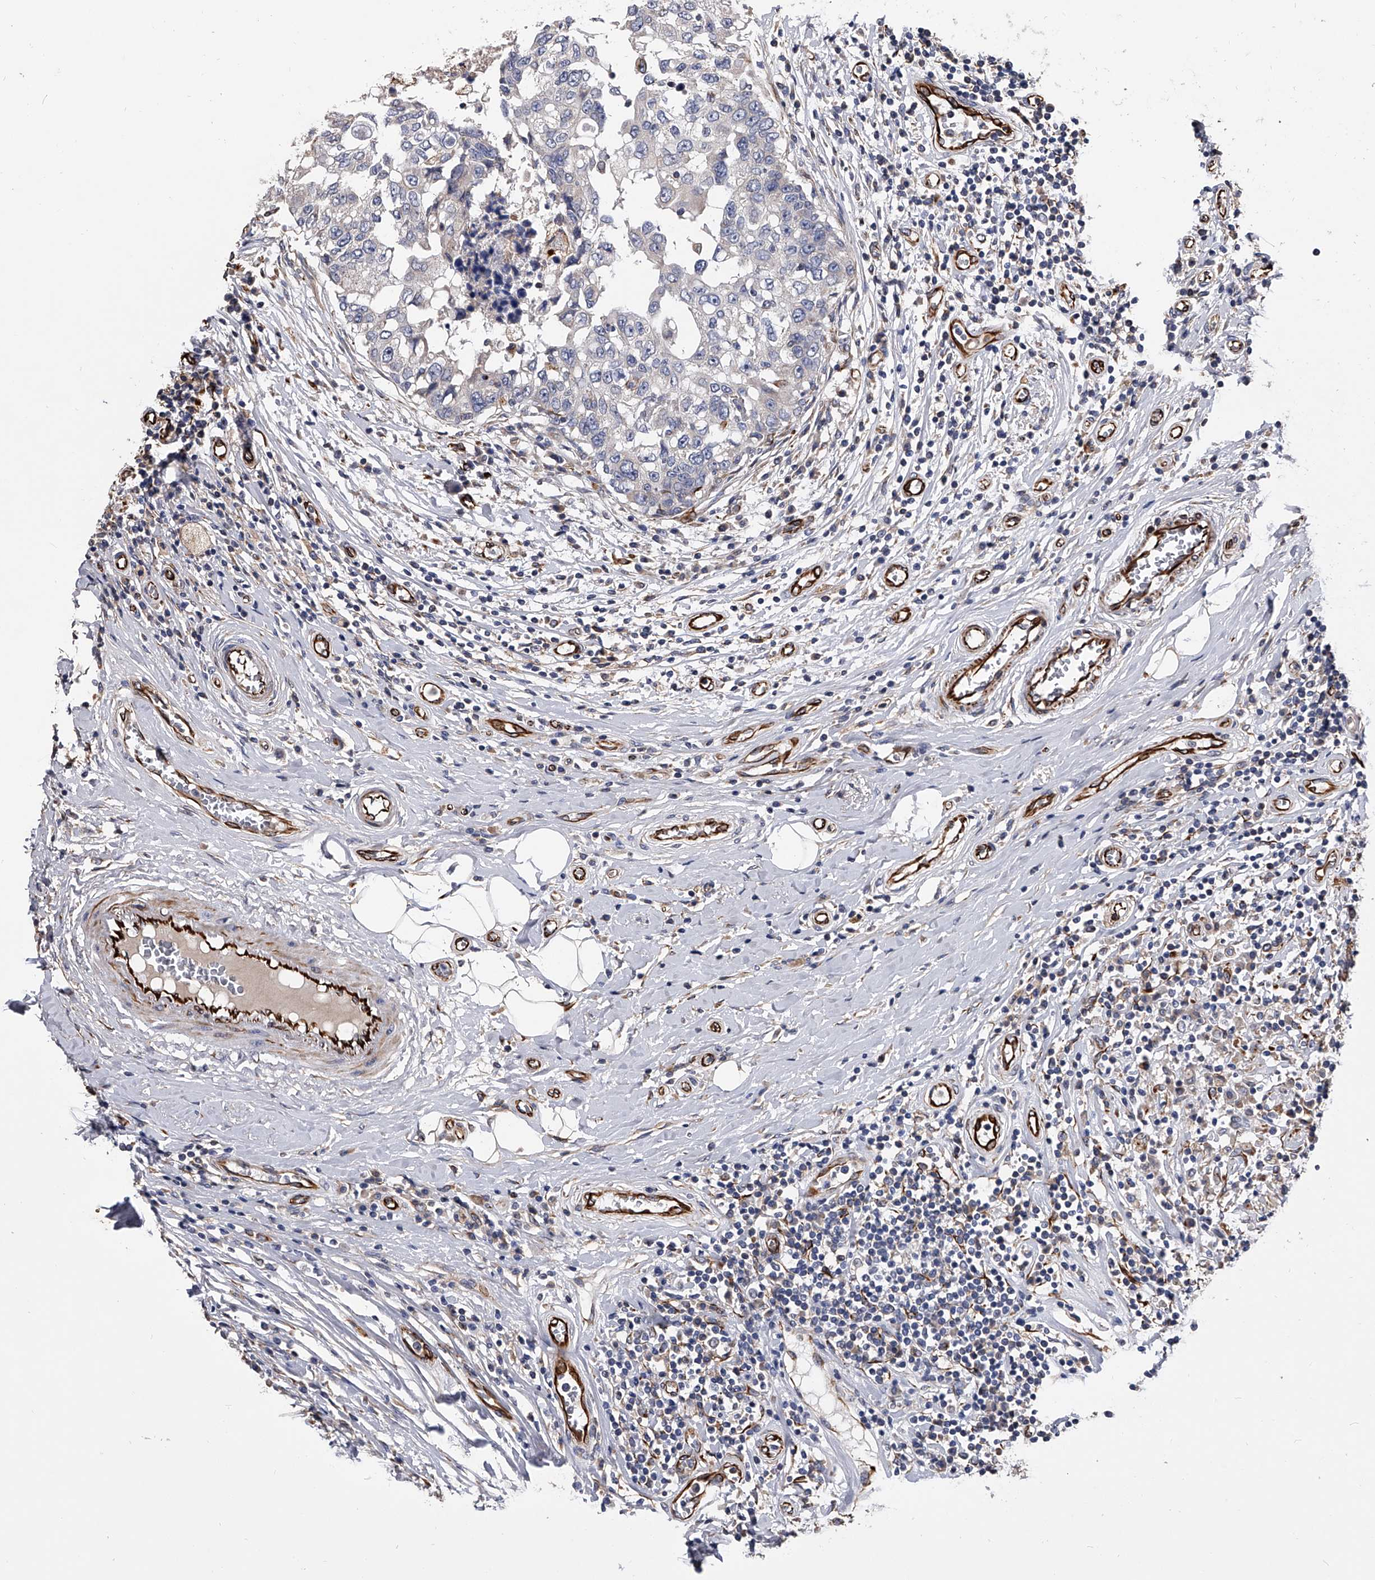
{"staining": {"intensity": "negative", "quantity": "none", "location": "none"}, "tissue": "breast cancer", "cell_type": "Tumor cells", "image_type": "cancer", "snomed": [{"axis": "morphology", "description": "Duct carcinoma"}, {"axis": "topography", "description": "Breast"}], "caption": "The immunohistochemistry (IHC) image has no significant positivity in tumor cells of invasive ductal carcinoma (breast) tissue. (DAB (3,3'-diaminobenzidine) immunohistochemistry (IHC) with hematoxylin counter stain).", "gene": "EFCAB7", "patient": {"sex": "female", "age": 27}}